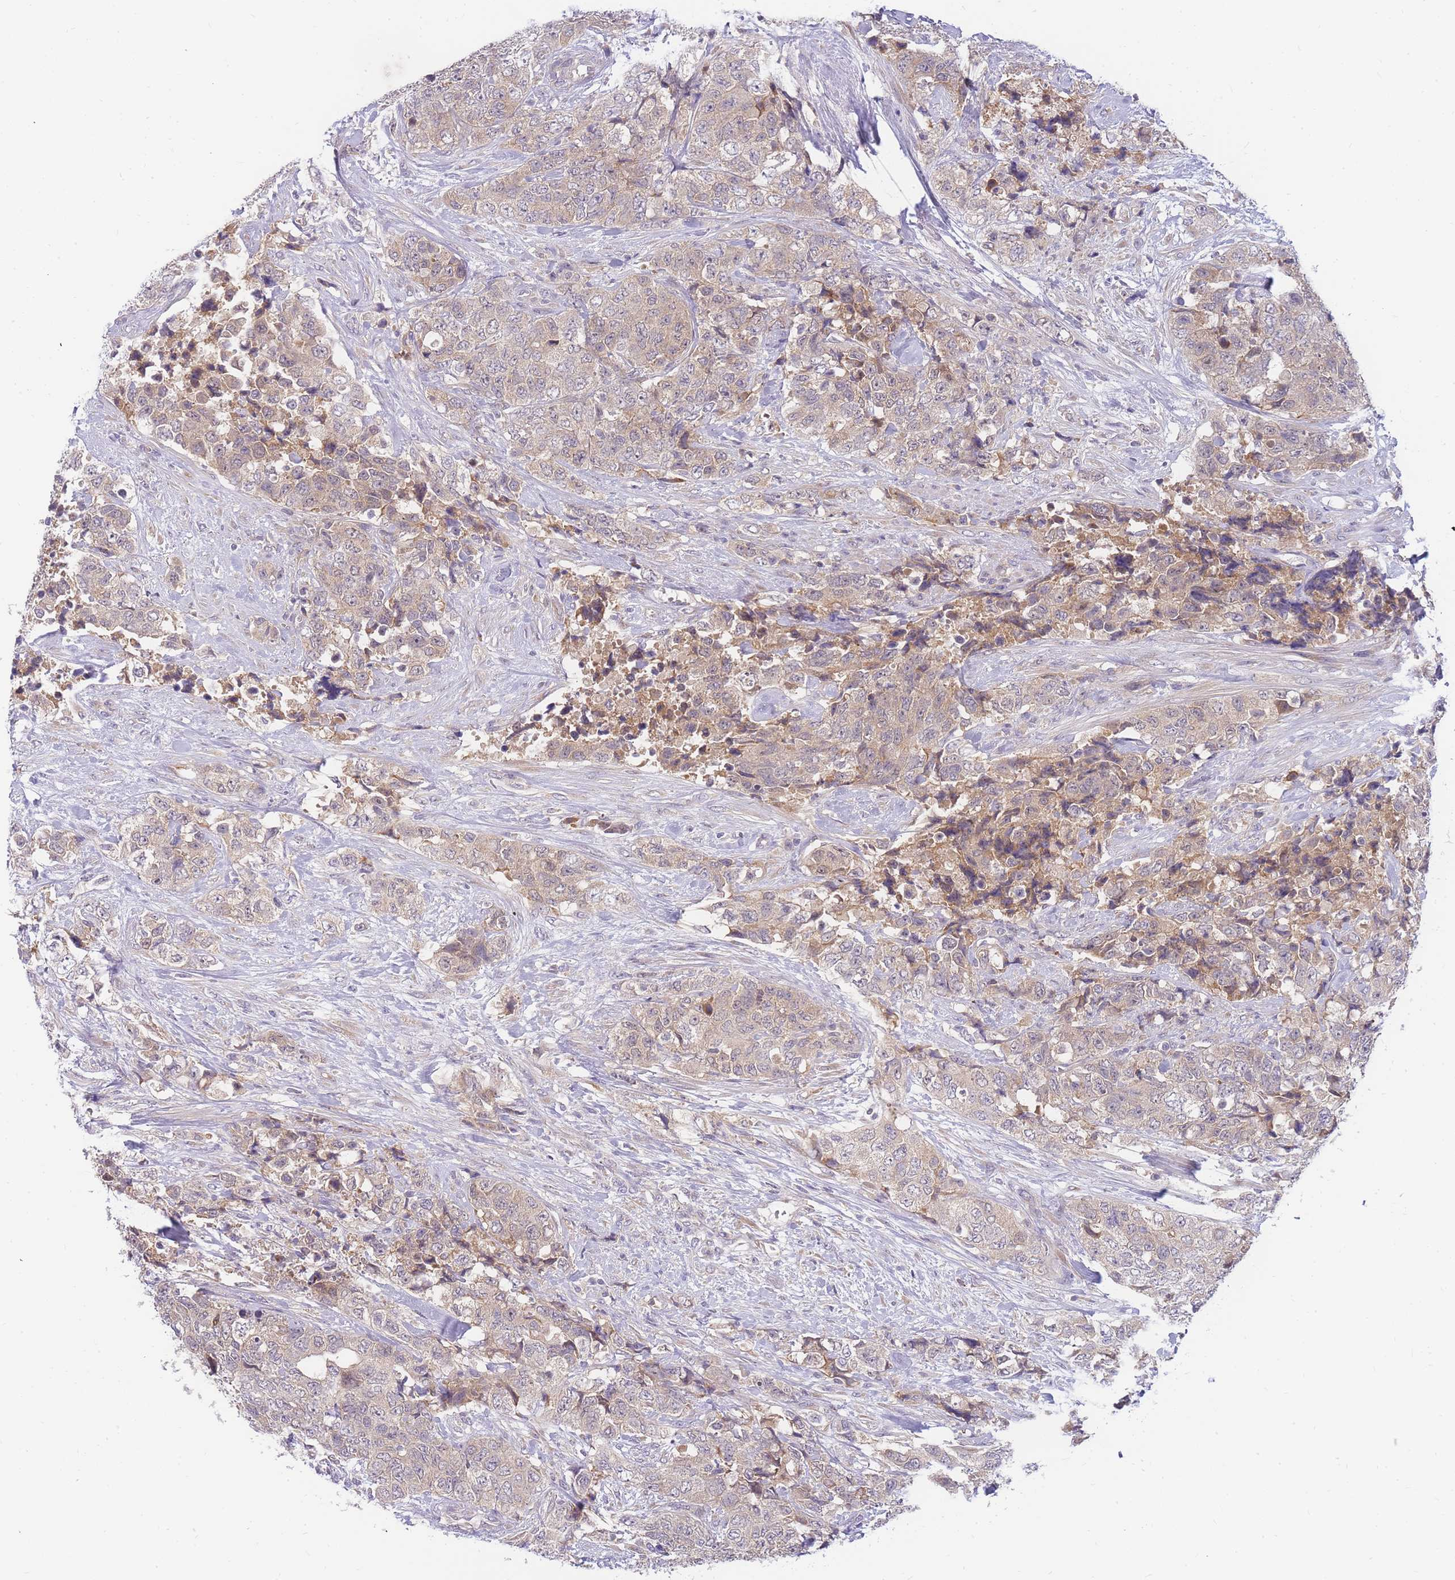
{"staining": {"intensity": "weak", "quantity": "25%-75%", "location": "cytoplasmic/membranous"}, "tissue": "urothelial cancer", "cell_type": "Tumor cells", "image_type": "cancer", "snomed": [{"axis": "morphology", "description": "Urothelial carcinoma, High grade"}, {"axis": "topography", "description": "Urinary bladder"}], "caption": "A brown stain labels weak cytoplasmic/membranous expression of a protein in urothelial cancer tumor cells.", "gene": "ZNF577", "patient": {"sex": "female", "age": 78}}